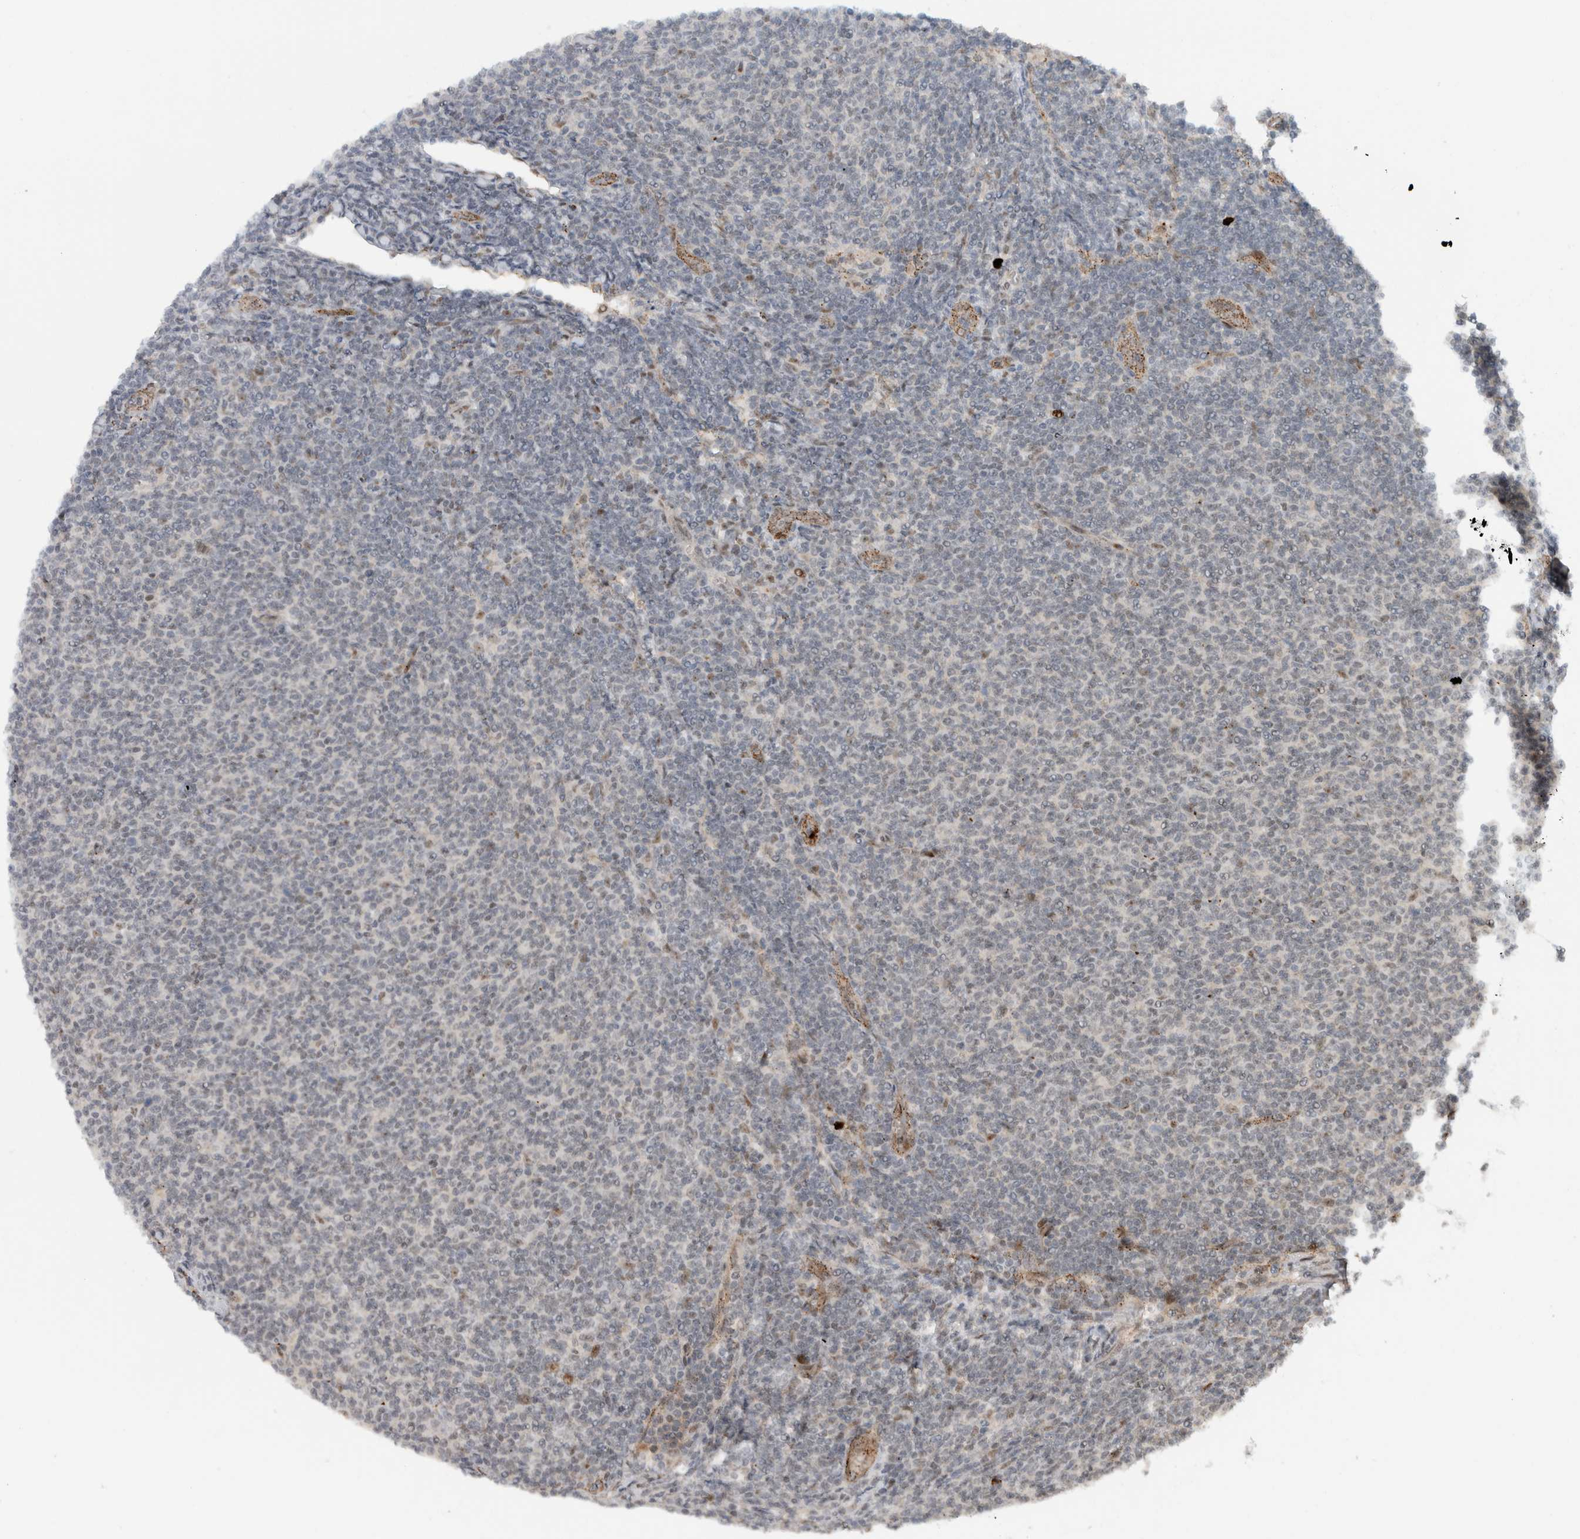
{"staining": {"intensity": "negative", "quantity": "none", "location": "none"}, "tissue": "lymphoma", "cell_type": "Tumor cells", "image_type": "cancer", "snomed": [{"axis": "morphology", "description": "Malignant lymphoma, non-Hodgkin's type, Low grade"}, {"axis": "topography", "description": "Lymph node"}], "caption": "High power microscopy photomicrograph of an immunohistochemistry histopathology image of malignant lymphoma, non-Hodgkin's type (low-grade), revealing no significant staining in tumor cells.", "gene": "ZFP91", "patient": {"sex": "male", "age": 66}}